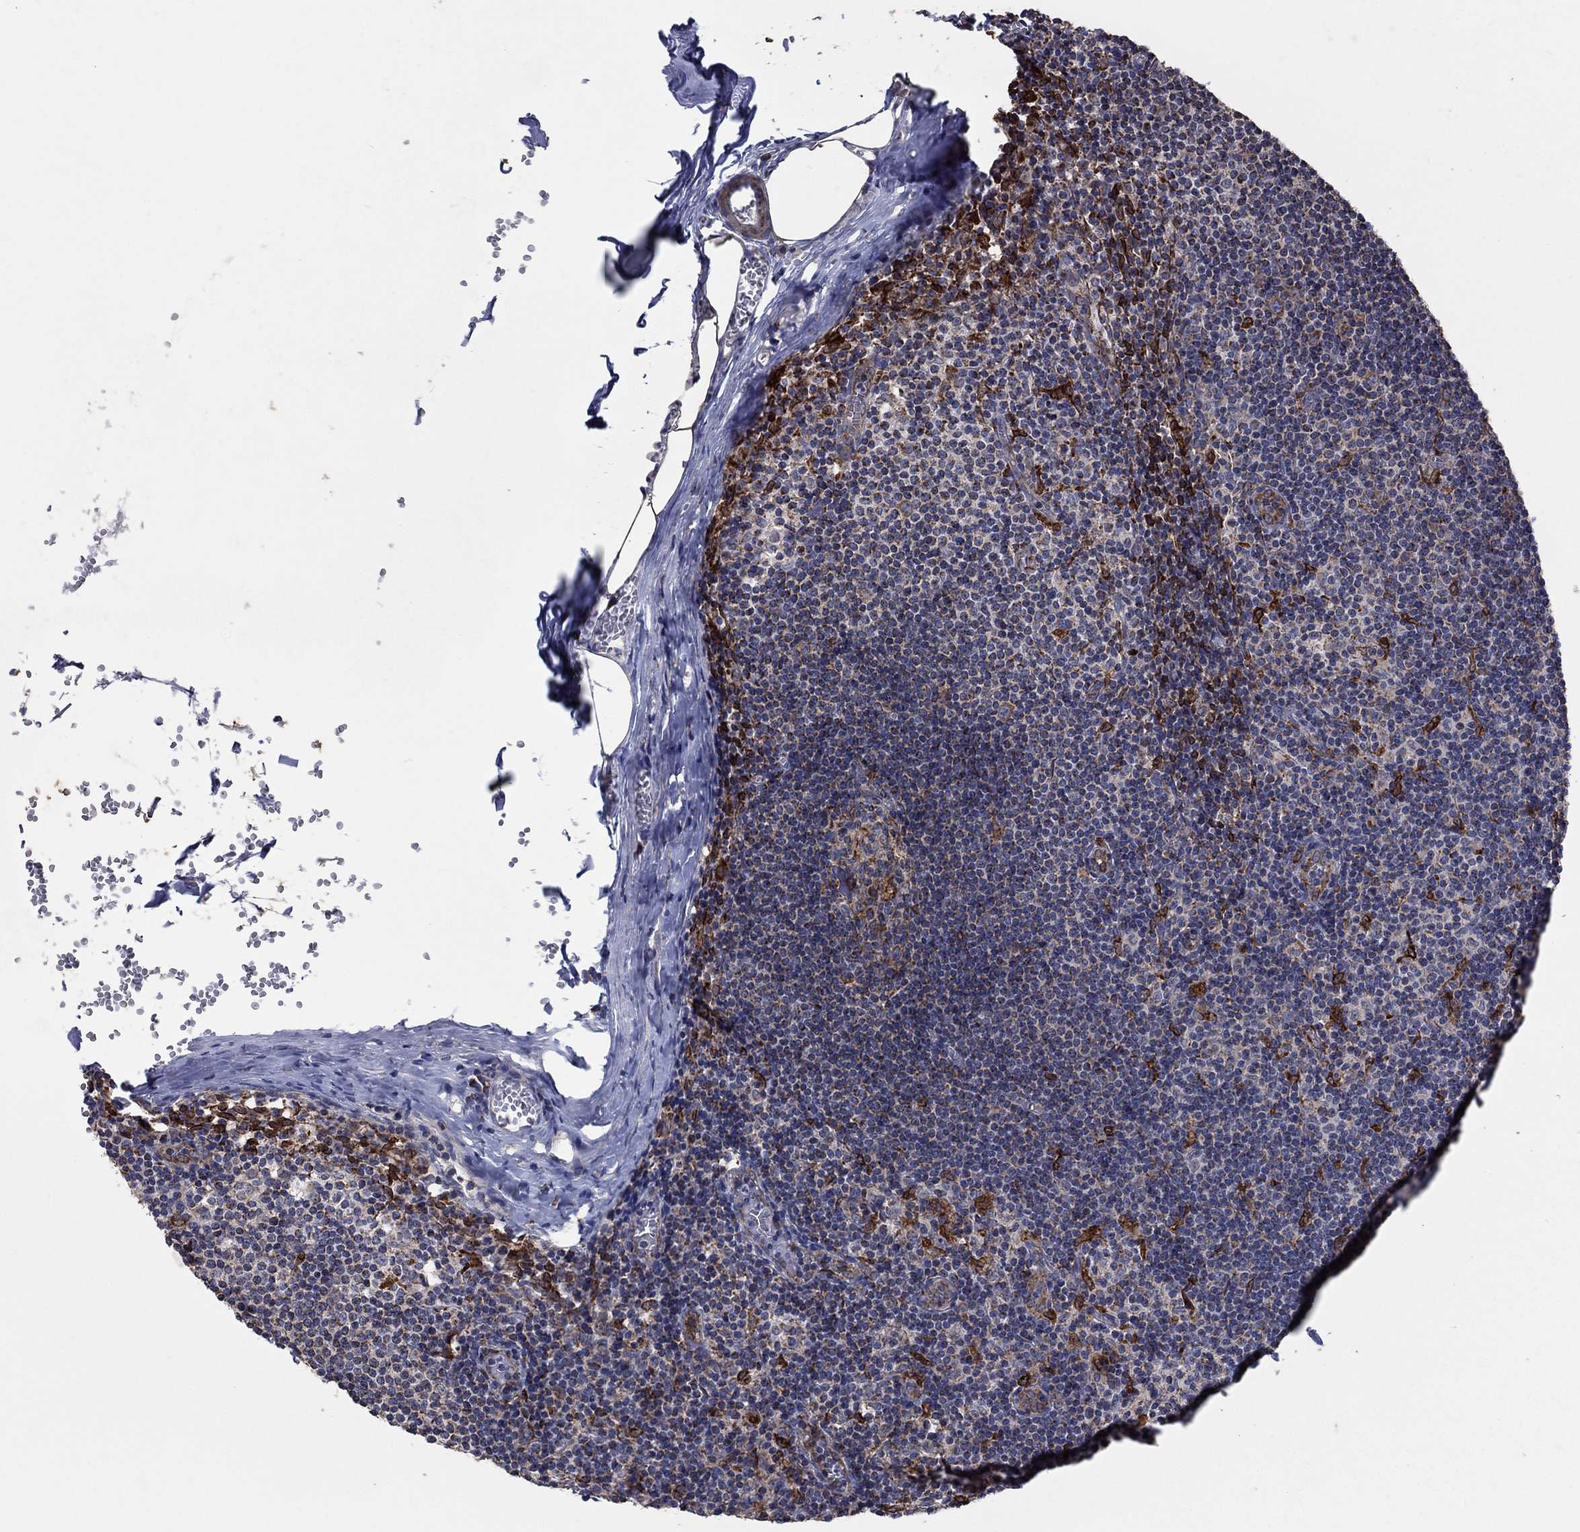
{"staining": {"intensity": "strong", "quantity": "<25%", "location": "cytoplasmic/membranous"}, "tissue": "lymph node", "cell_type": "Germinal center cells", "image_type": "normal", "snomed": [{"axis": "morphology", "description": "Normal tissue, NOS"}, {"axis": "topography", "description": "Lymph node"}], "caption": "Immunohistochemical staining of benign human lymph node displays strong cytoplasmic/membranous protein staining in about <25% of germinal center cells.", "gene": "NCEH1", "patient": {"sex": "male", "age": 59}}